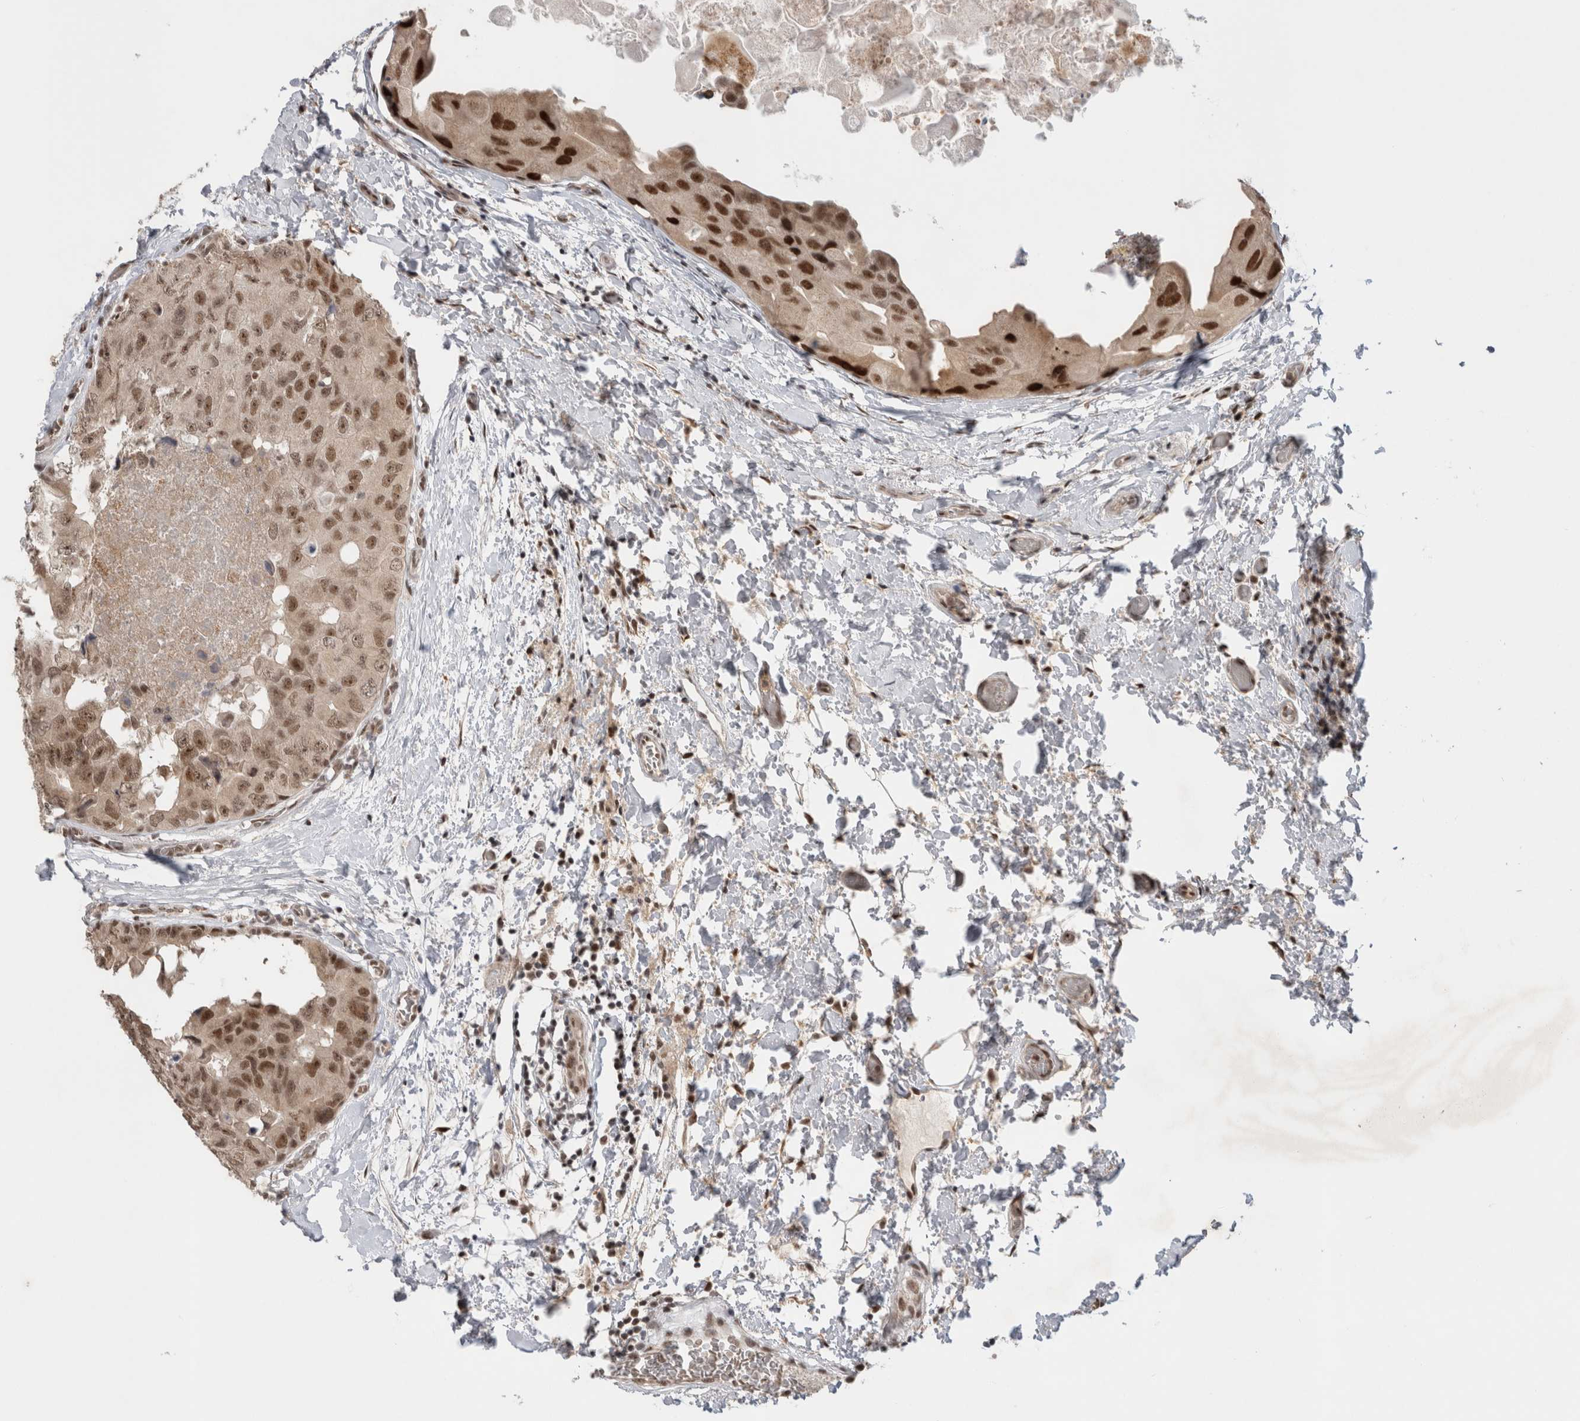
{"staining": {"intensity": "strong", "quantity": ">75%", "location": "nuclear"}, "tissue": "breast cancer", "cell_type": "Tumor cells", "image_type": "cancer", "snomed": [{"axis": "morphology", "description": "Duct carcinoma"}, {"axis": "topography", "description": "Breast"}], "caption": "Brown immunohistochemical staining in breast cancer (infiltrating ductal carcinoma) reveals strong nuclear staining in approximately >75% of tumor cells. (Brightfield microscopy of DAB IHC at high magnification).", "gene": "HESX1", "patient": {"sex": "female", "age": 62}}